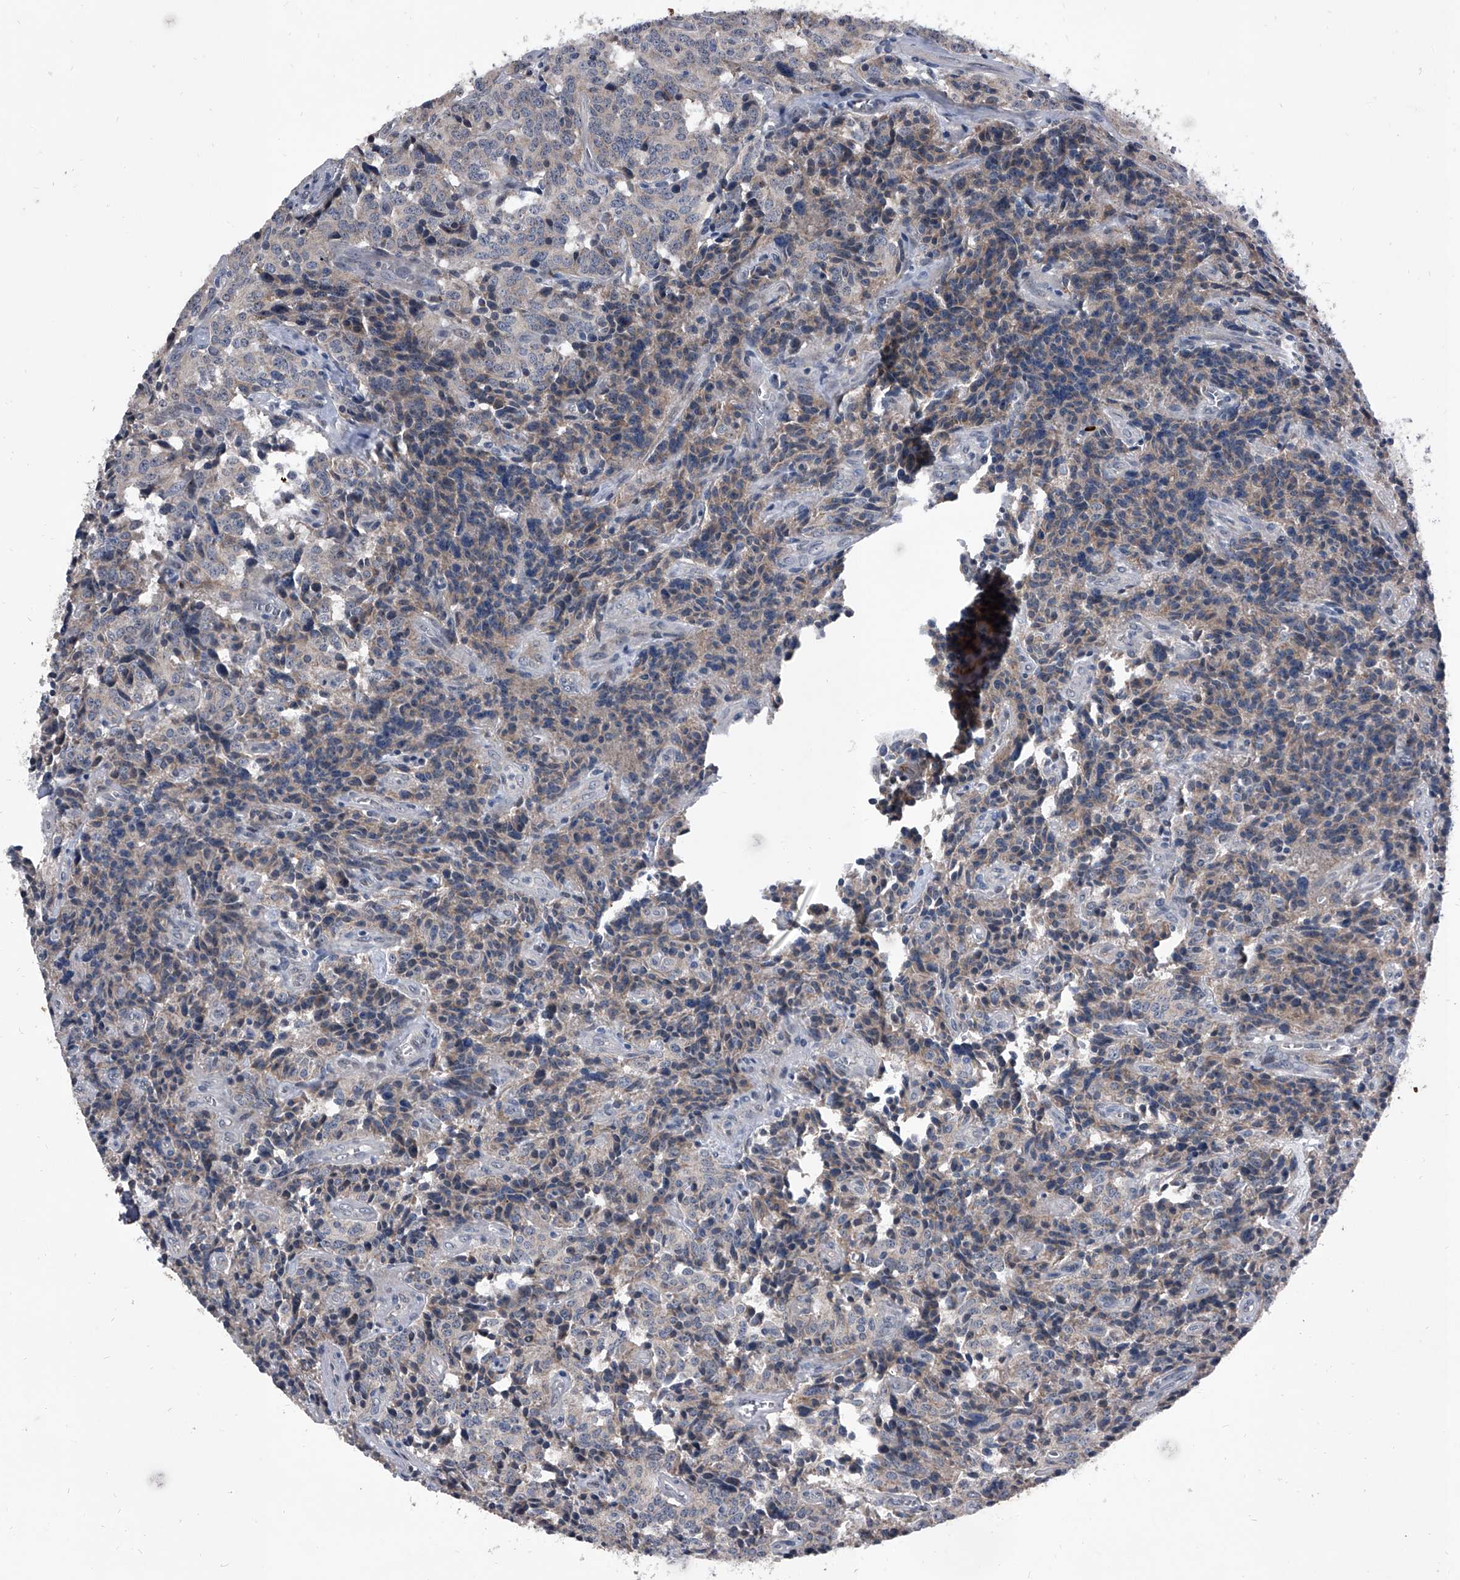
{"staining": {"intensity": "negative", "quantity": "none", "location": "none"}, "tissue": "carcinoid", "cell_type": "Tumor cells", "image_type": "cancer", "snomed": [{"axis": "morphology", "description": "Carcinoid, malignant, NOS"}, {"axis": "topography", "description": "Lung"}], "caption": "Carcinoid stained for a protein using immunohistochemistry (IHC) reveals no staining tumor cells.", "gene": "CEP85L", "patient": {"sex": "female", "age": 46}}